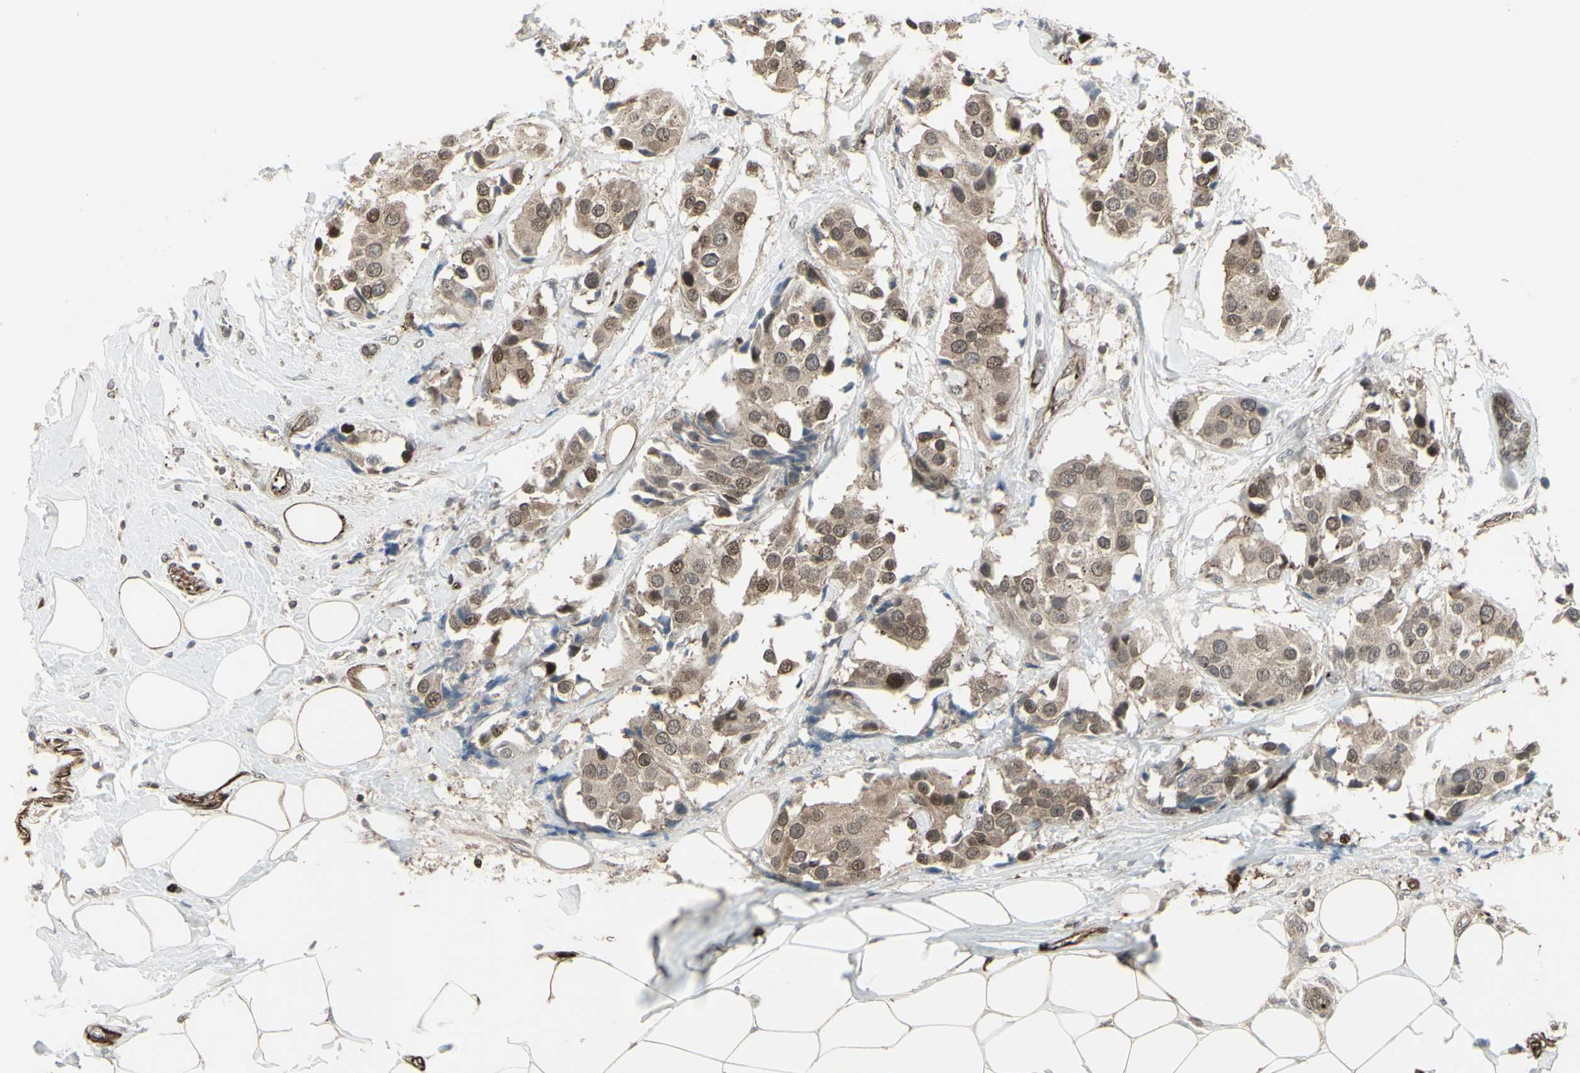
{"staining": {"intensity": "moderate", "quantity": ">75%", "location": "cytoplasmic/membranous,nuclear"}, "tissue": "breast cancer", "cell_type": "Tumor cells", "image_type": "cancer", "snomed": [{"axis": "morphology", "description": "Normal tissue, NOS"}, {"axis": "morphology", "description": "Duct carcinoma"}, {"axis": "topography", "description": "Breast"}], "caption": "Breast cancer (intraductal carcinoma) stained with DAB immunohistochemistry shows medium levels of moderate cytoplasmic/membranous and nuclear positivity in about >75% of tumor cells.", "gene": "DTX3L", "patient": {"sex": "female", "age": 39}}